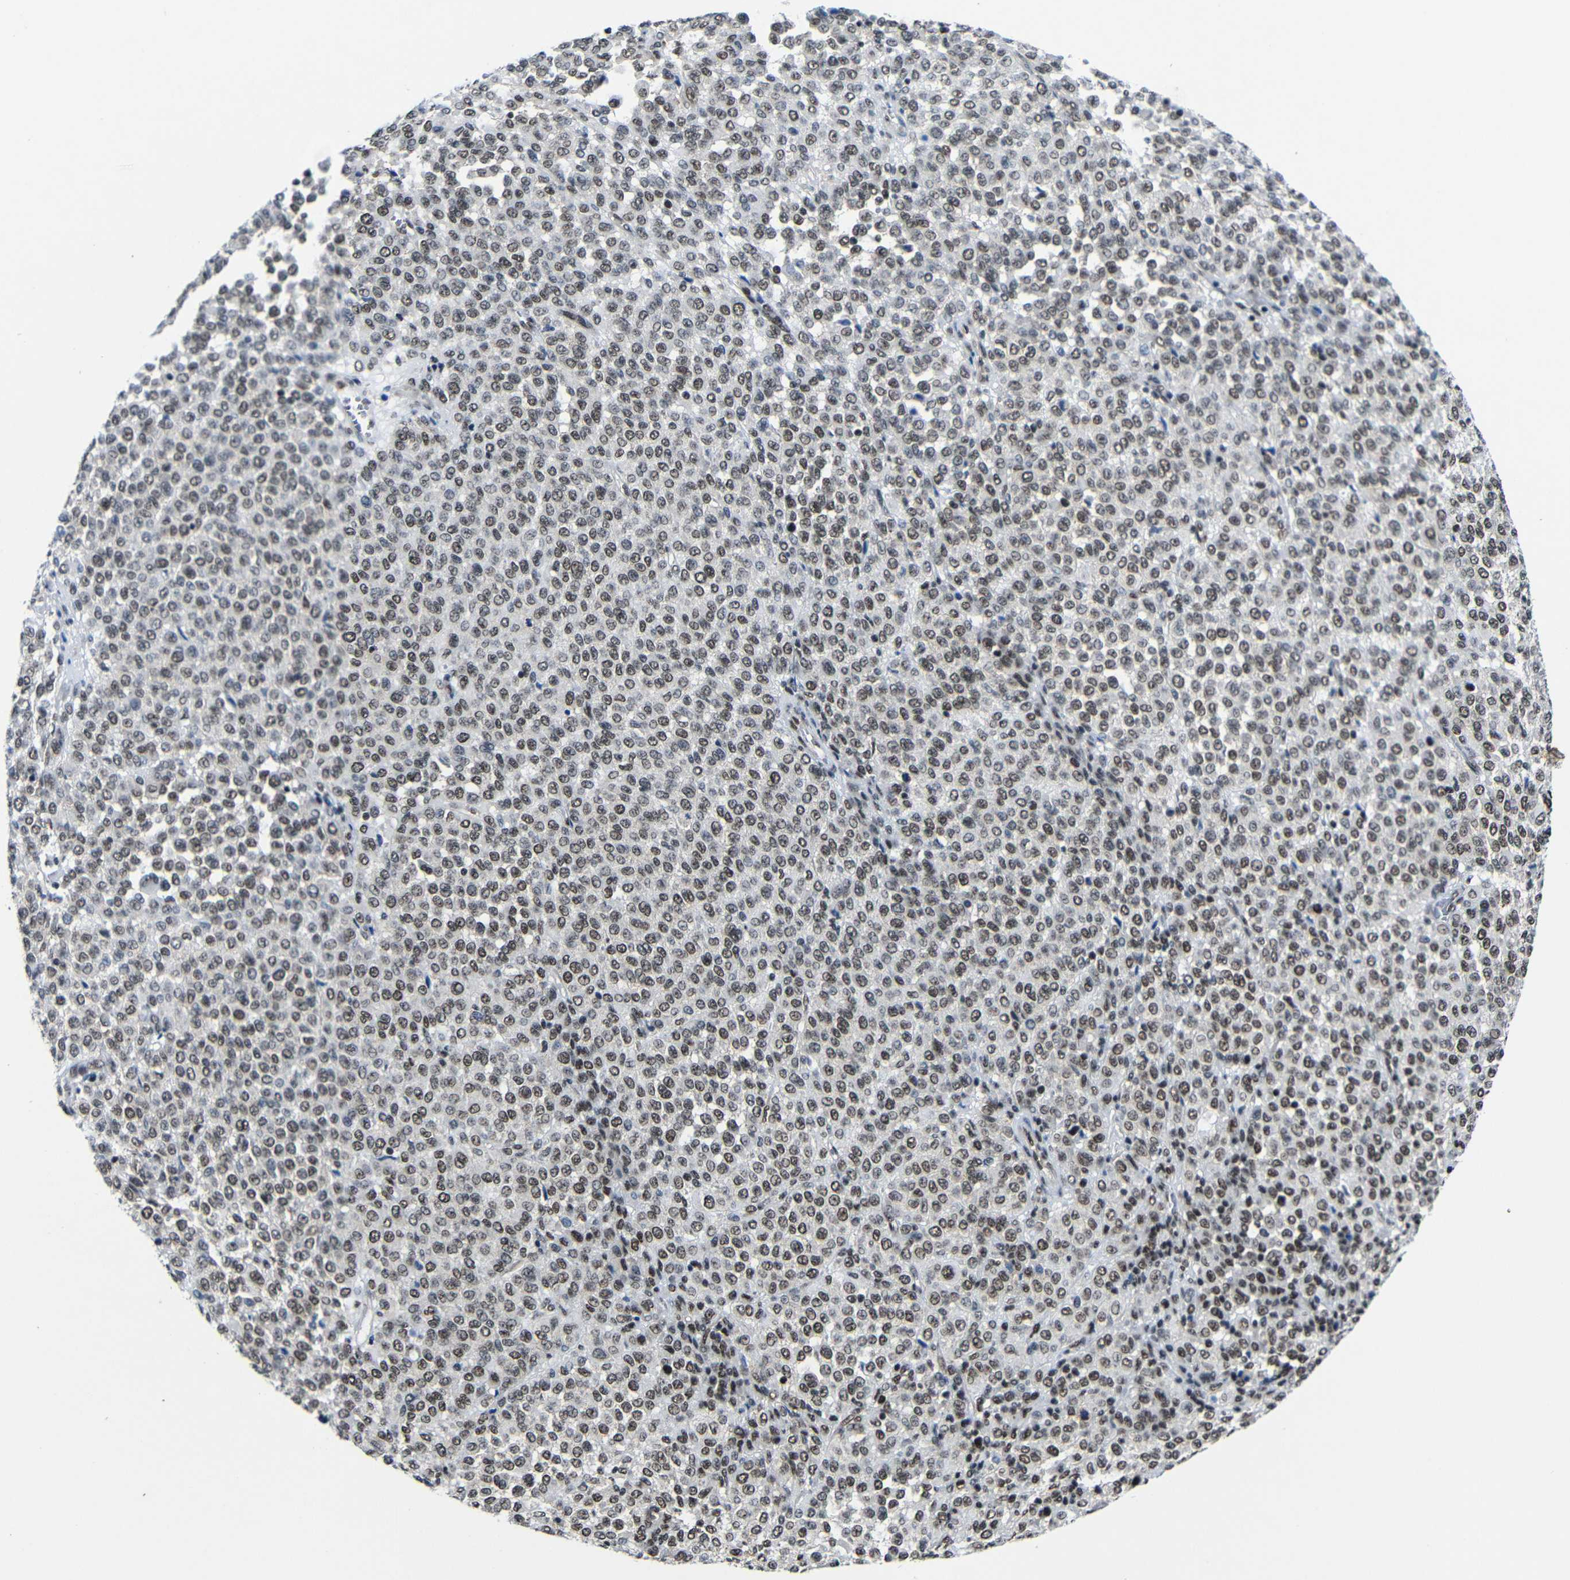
{"staining": {"intensity": "moderate", "quantity": ">75%", "location": "nuclear"}, "tissue": "melanoma", "cell_type": "Tumor cells", "image_type": "cancer", "snomed": [{"axis": "morphology", "description": "Malignant melanoma, Metastatic site"}, {"axis": "topography", "description": "Pancreas"}], "caption": "IHC (DAB) staining of melanoma displays moderate nuclear protein staining in approximately >75% of tumor cells. The staining was performed using DAB to visualize the protein expression in brown, while the nuclei were stained in blue with hematoxylin (Magnification: 20x).", "gene": "PTBP1", "patient": {"sex": "female", "age": 30}}